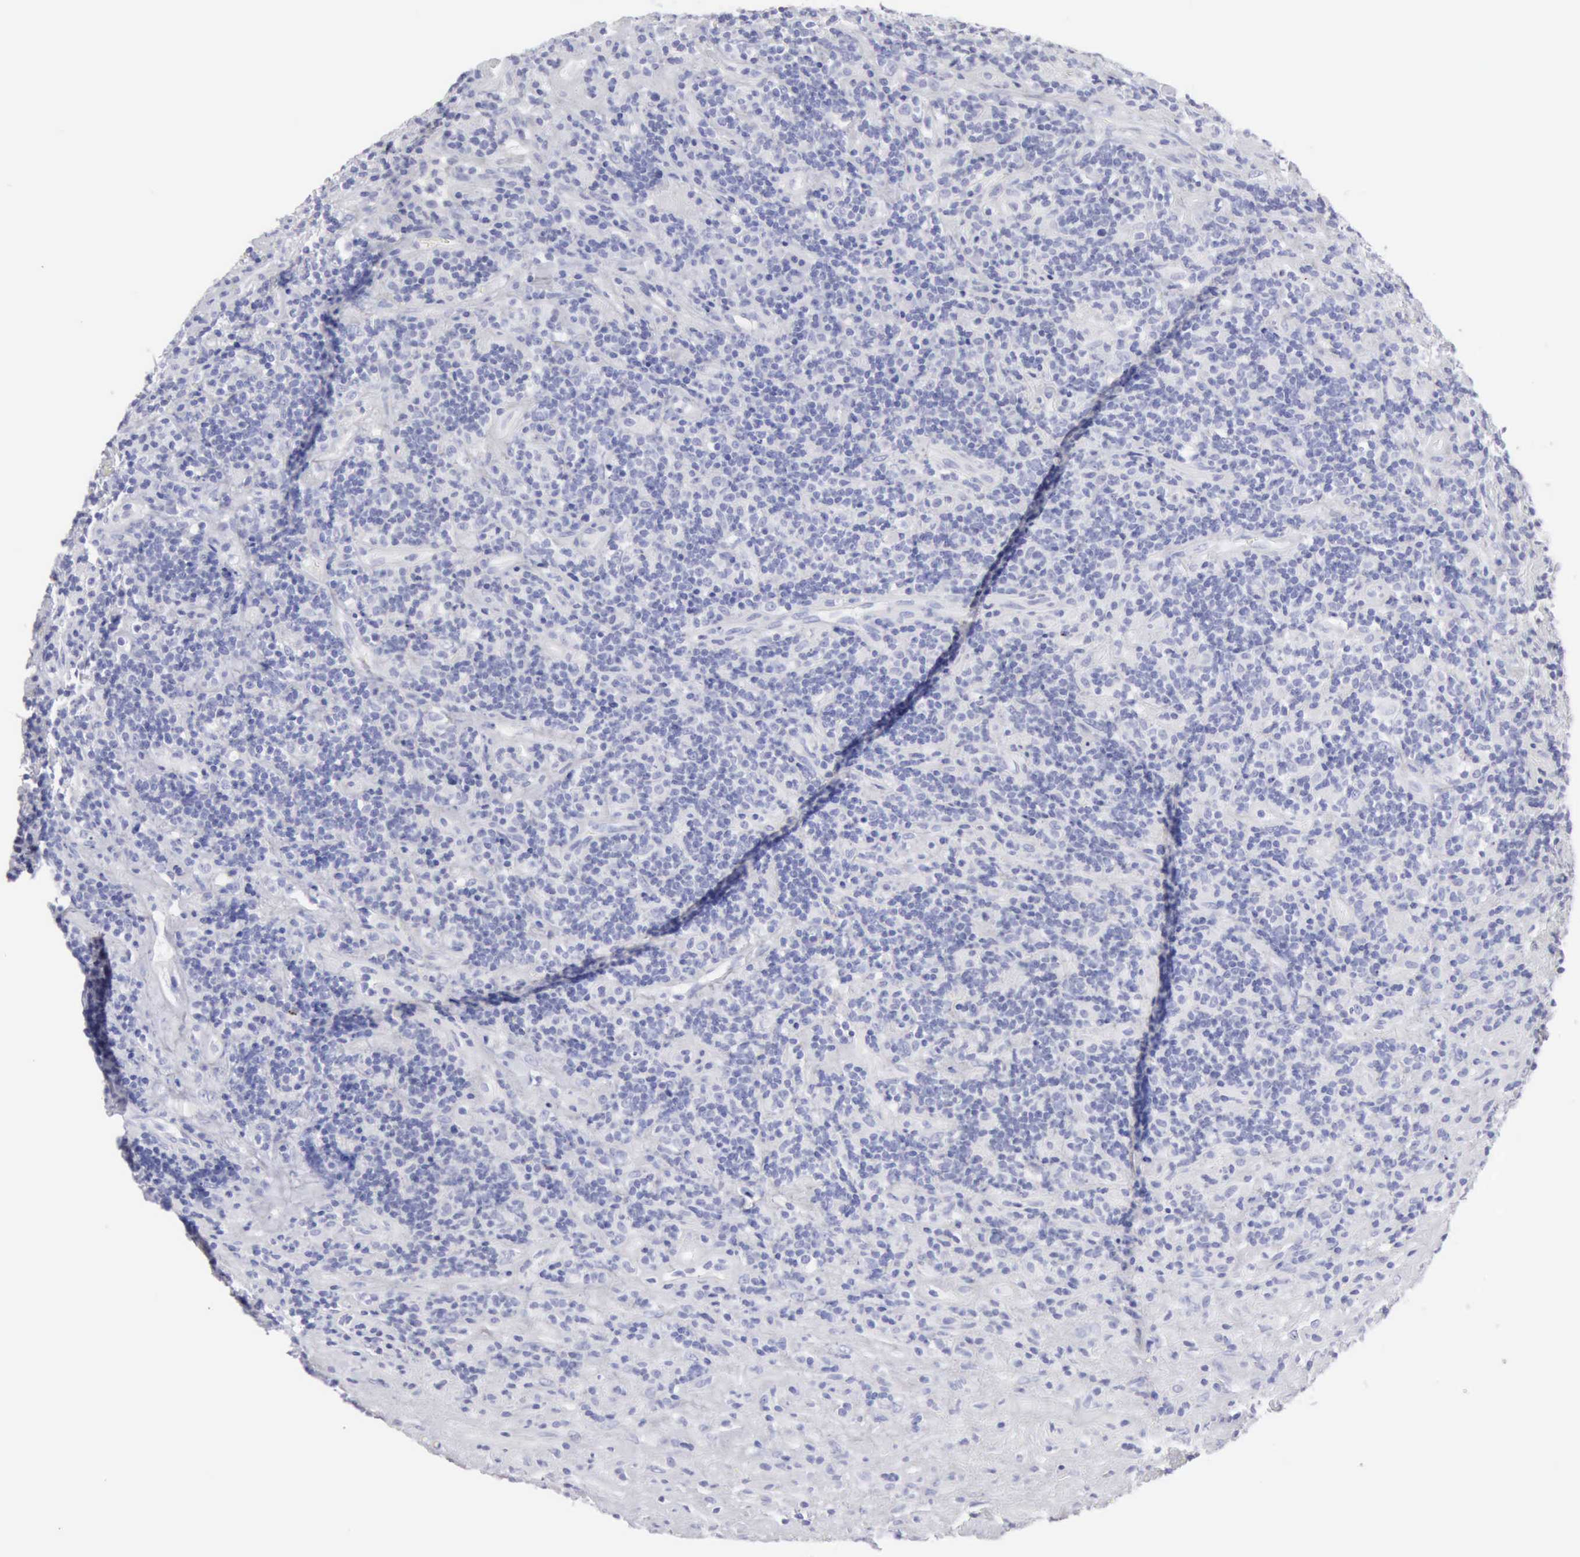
{"staining": {"intensity": "negative", "quantity": "none", "location": "none"}, "tissue": "lymphoma", "cell_type": "Tumor cells", "image_type": "cancer", "snomed": [{"axis": "morphology", "description": "Hodgkin's disease, NOS"}, {"axis": "topography", "description": "Lymph node"}], "caption": "Tumor cells are negative for protein expression in human lymphoma. The staining is performed using DAB brown chromogen with nuclei counter-stained in using hematoxylin.", "gene": "KRT5", "patient": {"sex": "male", "age": 46}}